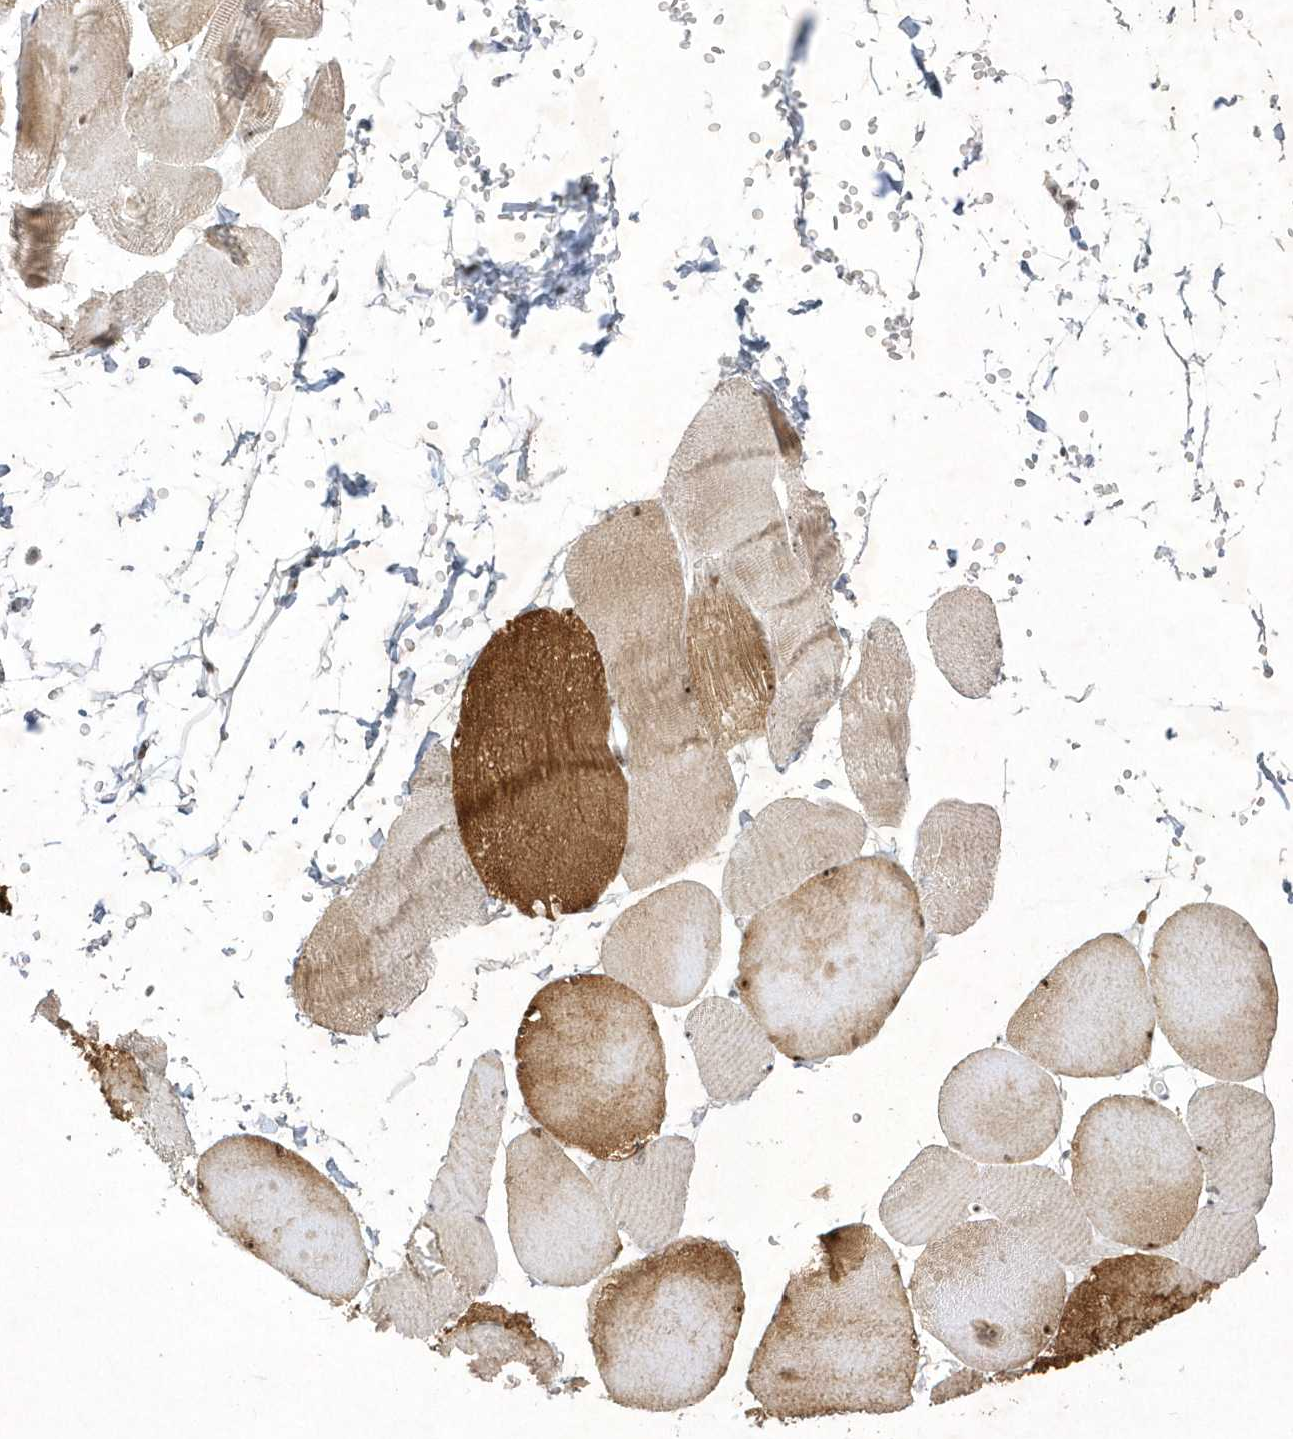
{"staining": {"intensity": "moderate", "quantity": ">75%", "location": "cytoplasmic/membranous,nuclear"}, "tissue": "skeletal muscle", "cell_type": "Myocytes", "image_type": "normal", "snomed": [{"axis": "morphology", "description": "Normal tissue, NOS"}, {"axis": "morphology", "description": "Basal cell carcinoma"}, {"axis": "topography", "description": "Skeletal muscle"}], "caption": "Immunohistochemical staining of unremarkable skeletal muscle shows medium levels of moderate cytoplasmic/membranous,nuclear expression in about >75% of myocytes. (Brightfield microscopy of DAB IHC at high magnification).", "gene": "NPM3", "patient": {"sex": "female", "age": 64}}